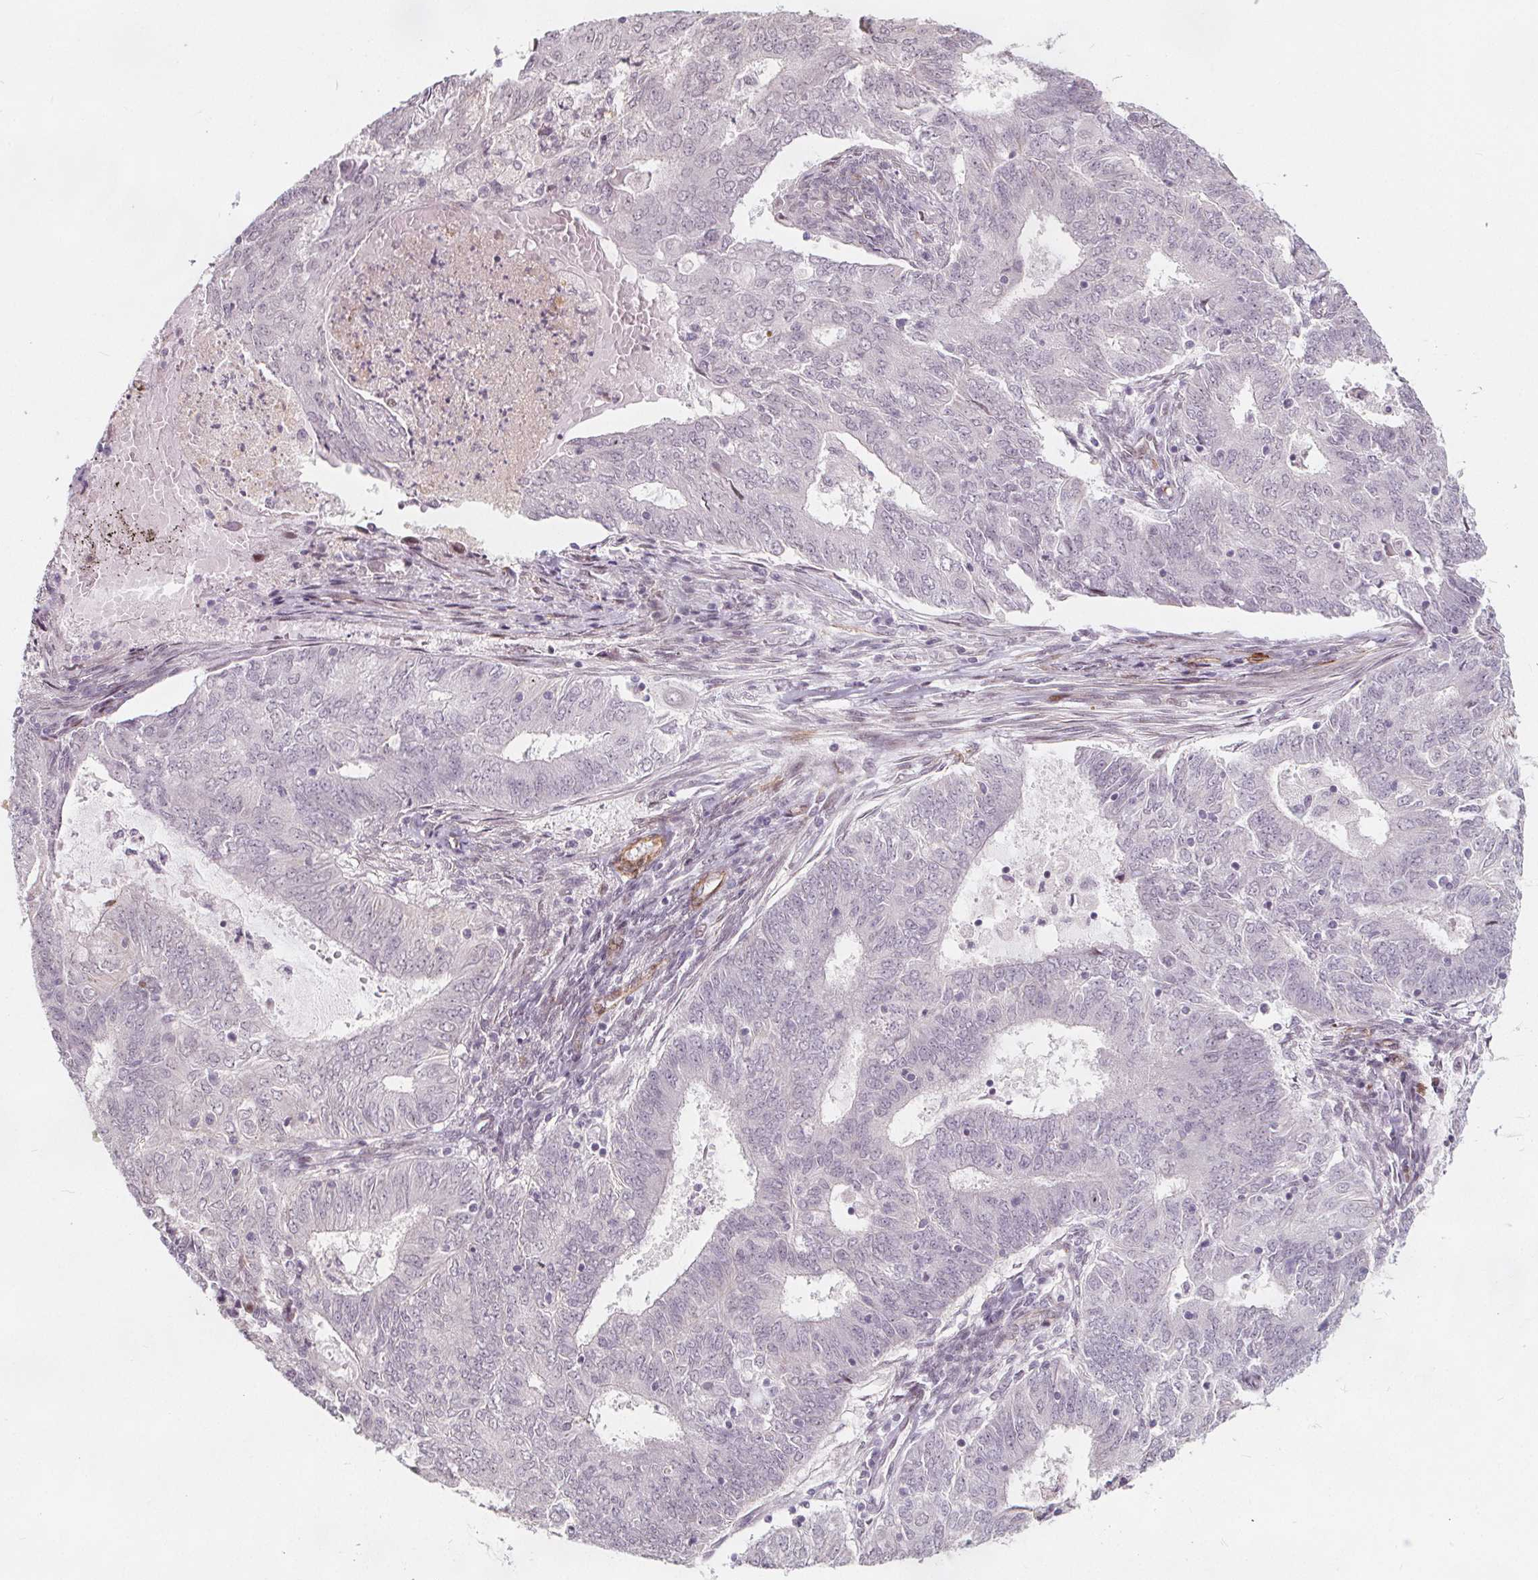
{"staining": {"intensity": "negative", "quantity": "none", "location": "none"}, "tissue": "endometrial cancer", "cell_type": "Tumor cells", "image_type": "cancer", "snomed": [{"axis": "morphology", "description": "Adenocarcinoma, NOS"}, {"axis": "topography", "description": "Endometrium"}], "caption": "The histopathology image displays no staining of tumor cells in endometrial adenocarcinoma.", "gene": "HAS1", "patient": {"sex": "female", "age": 62}}